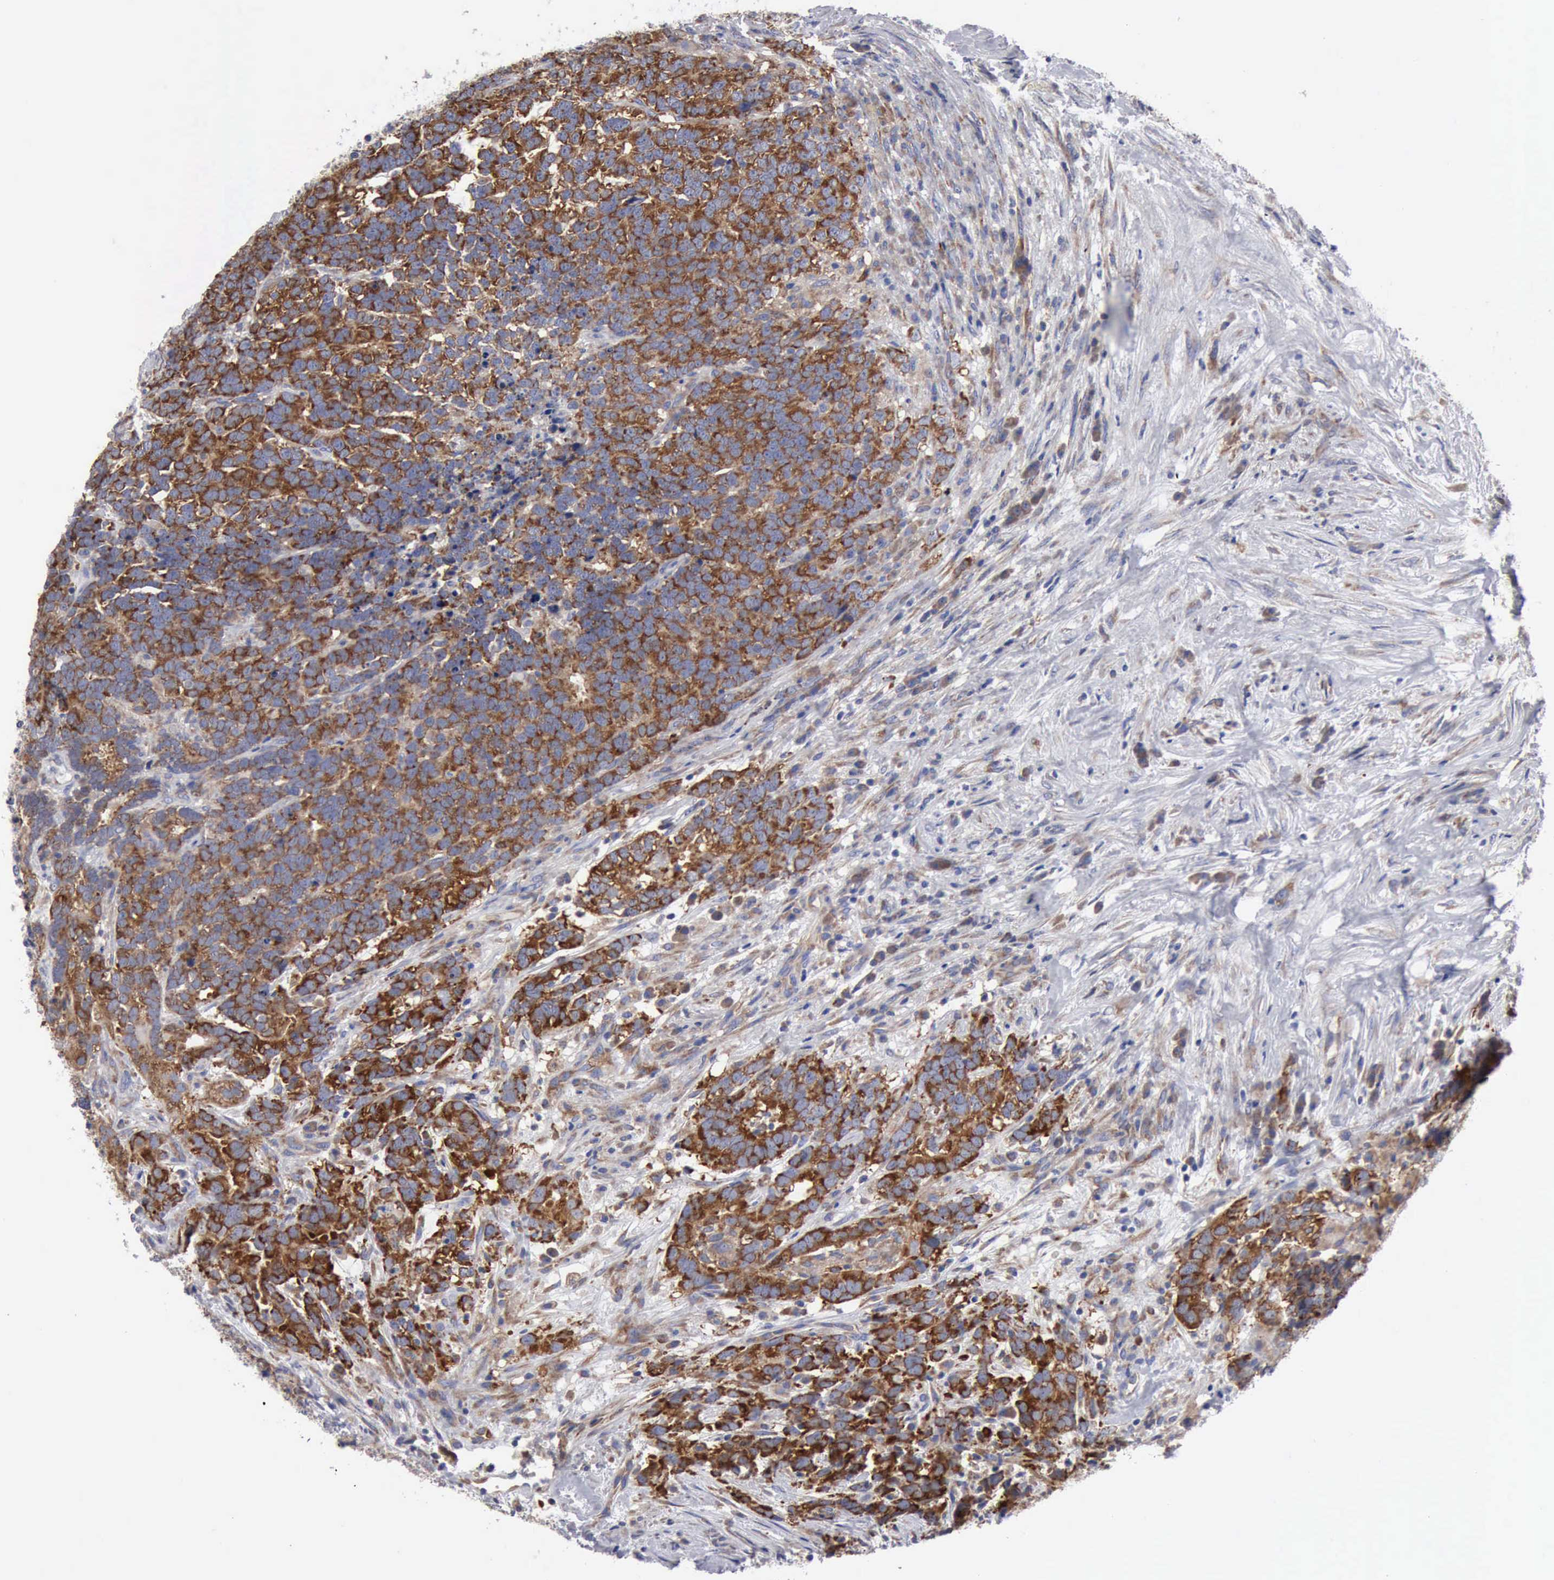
{"staining": {"intensity": "strong", "quantity": ">75%", "location": "cytoplasmic/membranous"}, "tissue": "testis cancer", "cell_type": "Tumor cells", "image_type": "cancer", "snomed": [{"axis": "morphology", "description": "Carcinoma, Embryonal, NOS"}, {"axis": "topography", "description": "Testis"}], "caption": "A photomicrograph showing strong cytoplasmic/membranous staining in about >75% of tumor cells in testis cancer, as visualized by brown immunohistochemical staining.", "gene": "TXLNG", "patient": {"sex": "male", "age": 26}}